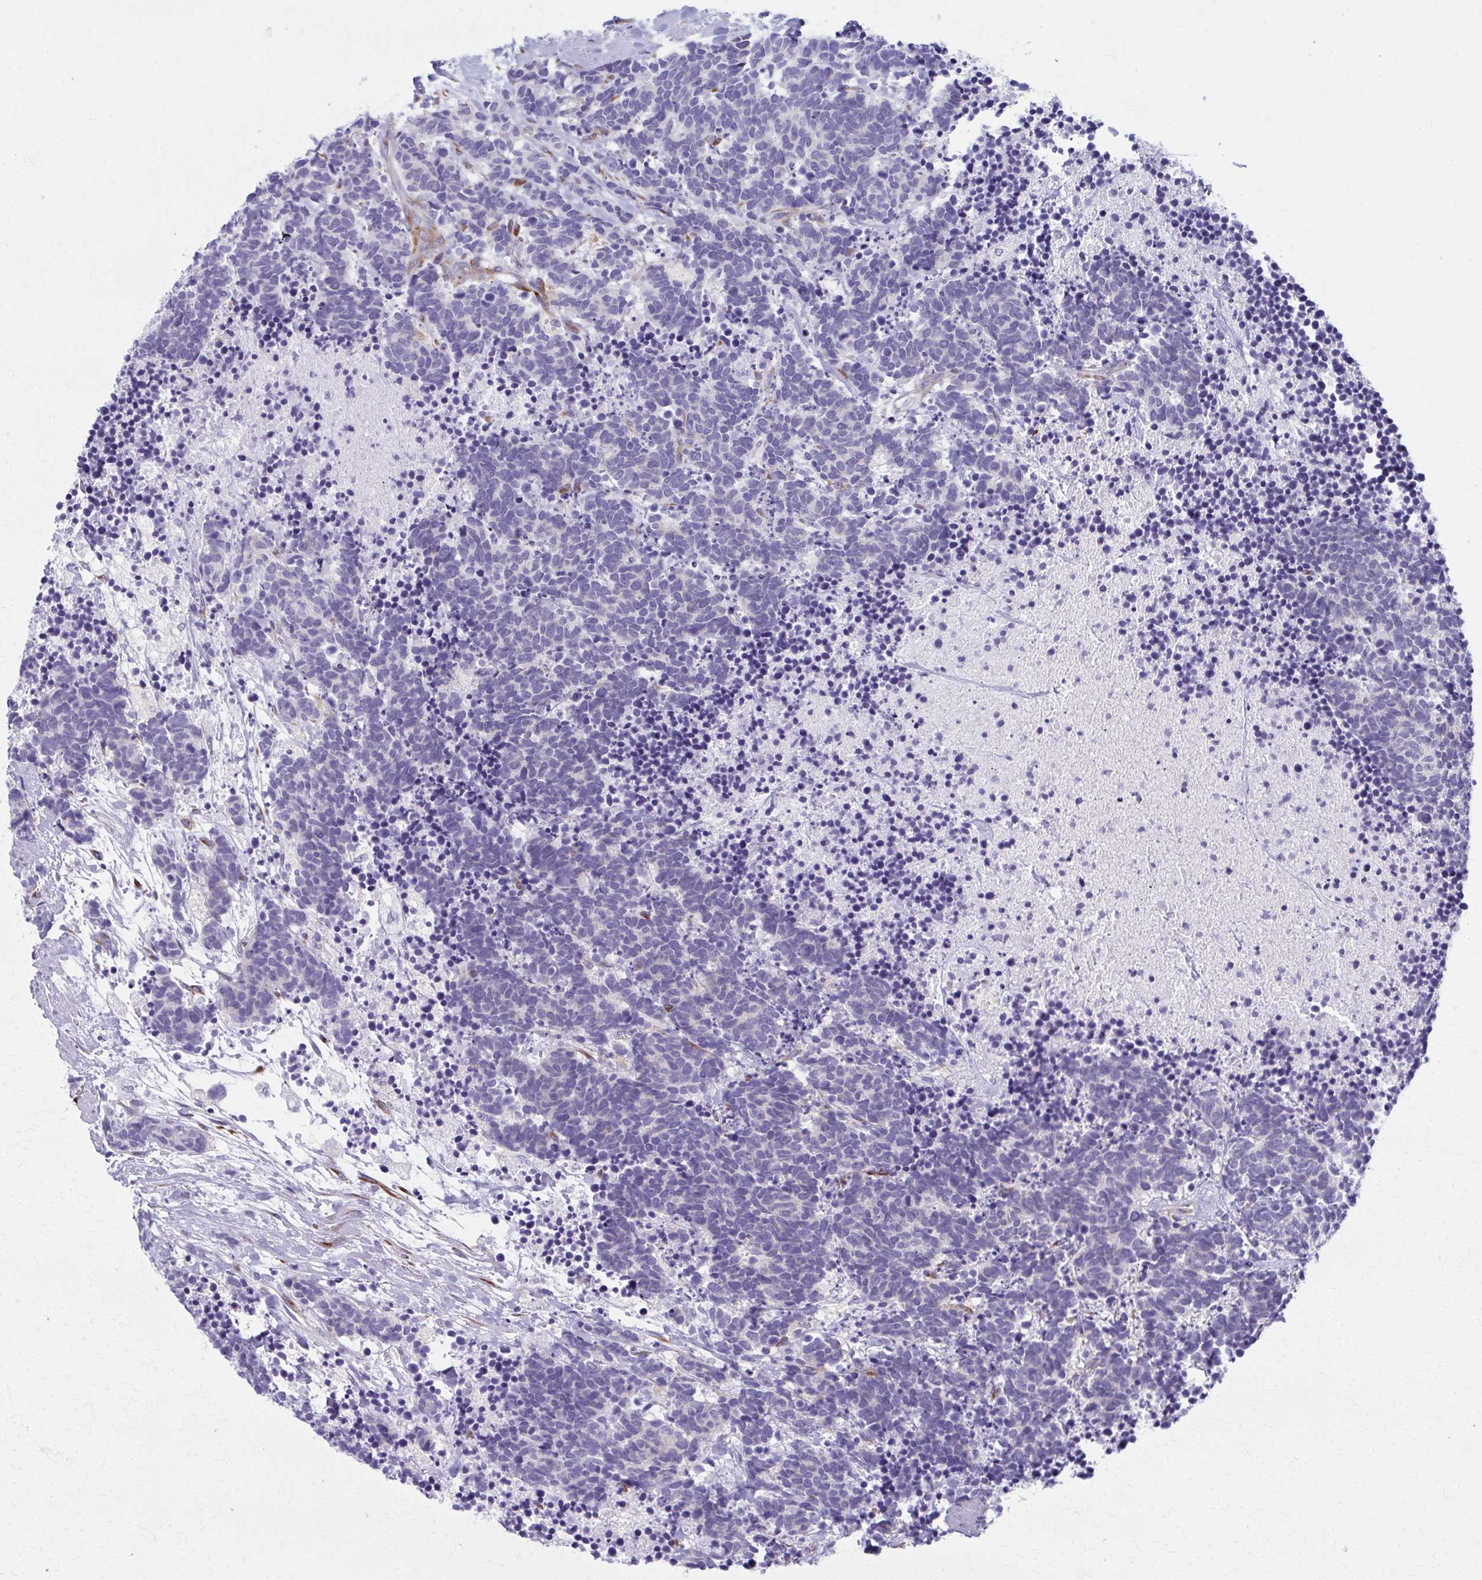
{"staining": {"intensity": "negative", "quantity": "none", "location": "none"}, "tissue": "carcinoid", "cell_type": "Tumor cells", "image_type": "cancer", "snomed": [{"axis": "morphology", "description": "Carcinoma, NOS"}, {"axis": "morphology", "description": "Carcinoid, malignant, NOS"}, {"axis": "topography", "description": "Prostate"}], "caption": "A histopathology image of human carcinoma is negative for staining in tumor cells. (DAB immunohistochemistry, high magnification).", "gene": "SPATS2L", "patient": {"sex": "male", "age": 57}}